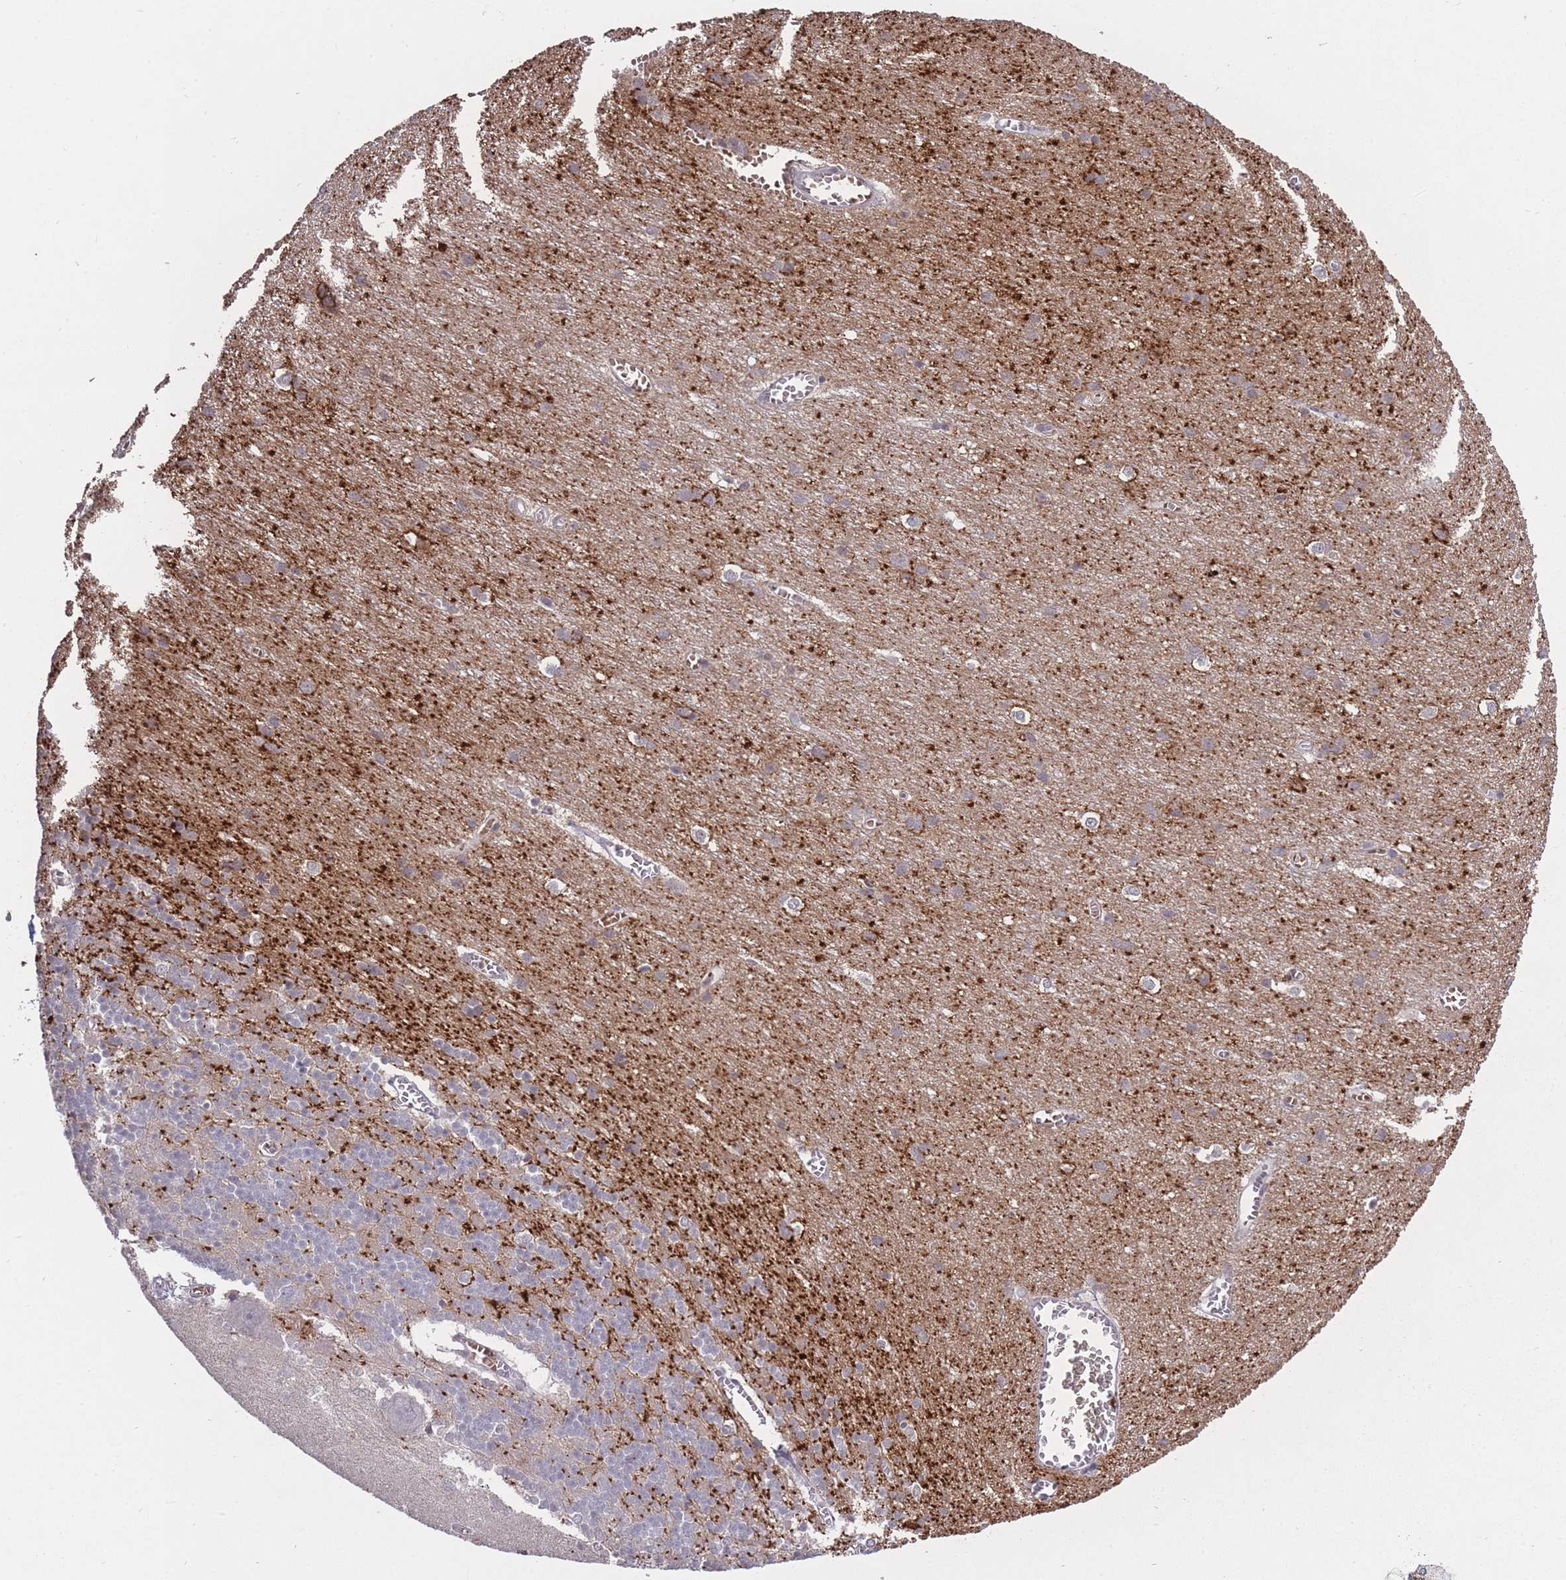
{"staining": {"intensity": "negative", "quantity": "none", "location": "none"}, "tissue": "cerebellum", "cell_type": "Cells in granular layer", "image_type": "normal", "snomed": [{"axis": "morphology", "description": "Normal tissue, NOS"}, {"axis": "topography", "description": "Cerebellum"}], "caption": "Cells in granular layer show no significant staining in normal cerebellum. Nuclei are stained in blue.", "gene": "ADCYAP1R1", "patient": {"sex": "male", "age": 37}}